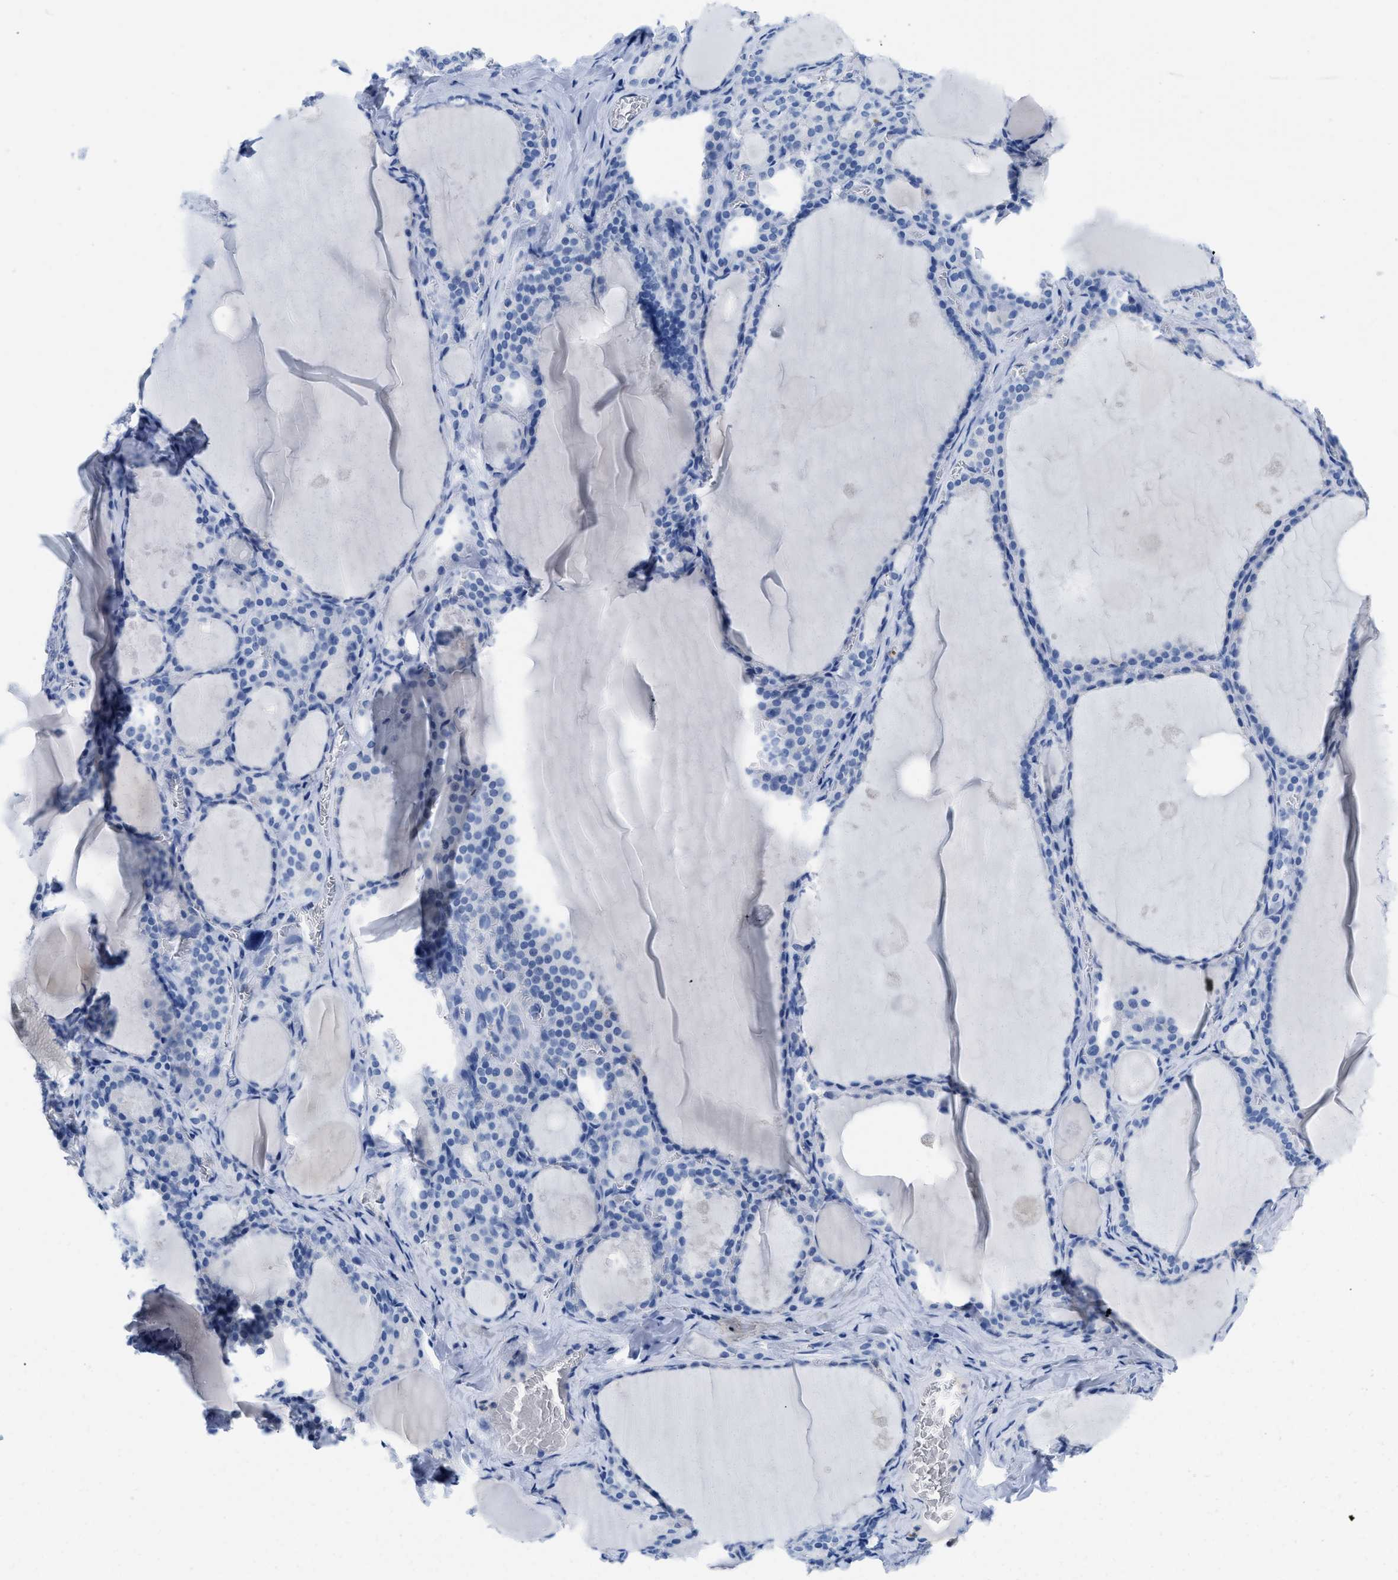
{"staining": {"intensity": "negative", "quantity": "none", "location": "none"}, "tissue": "thyroid gland", "cell_type": "Glandular cells", "image_type": "normal", "snomed": [{"axis": "morphology", "description": "Normal tissue, NOS"}, {"axis": "topography", "description": "Thyroid gland"}], "caption": "Immunohistochemistry image of unremarkable thyroid gland: human thyroid gland stained with DAB shows no significant protein staining in glandular cells.", "gene": "CR1", "patient": {"sex": "male", "age": 56}}